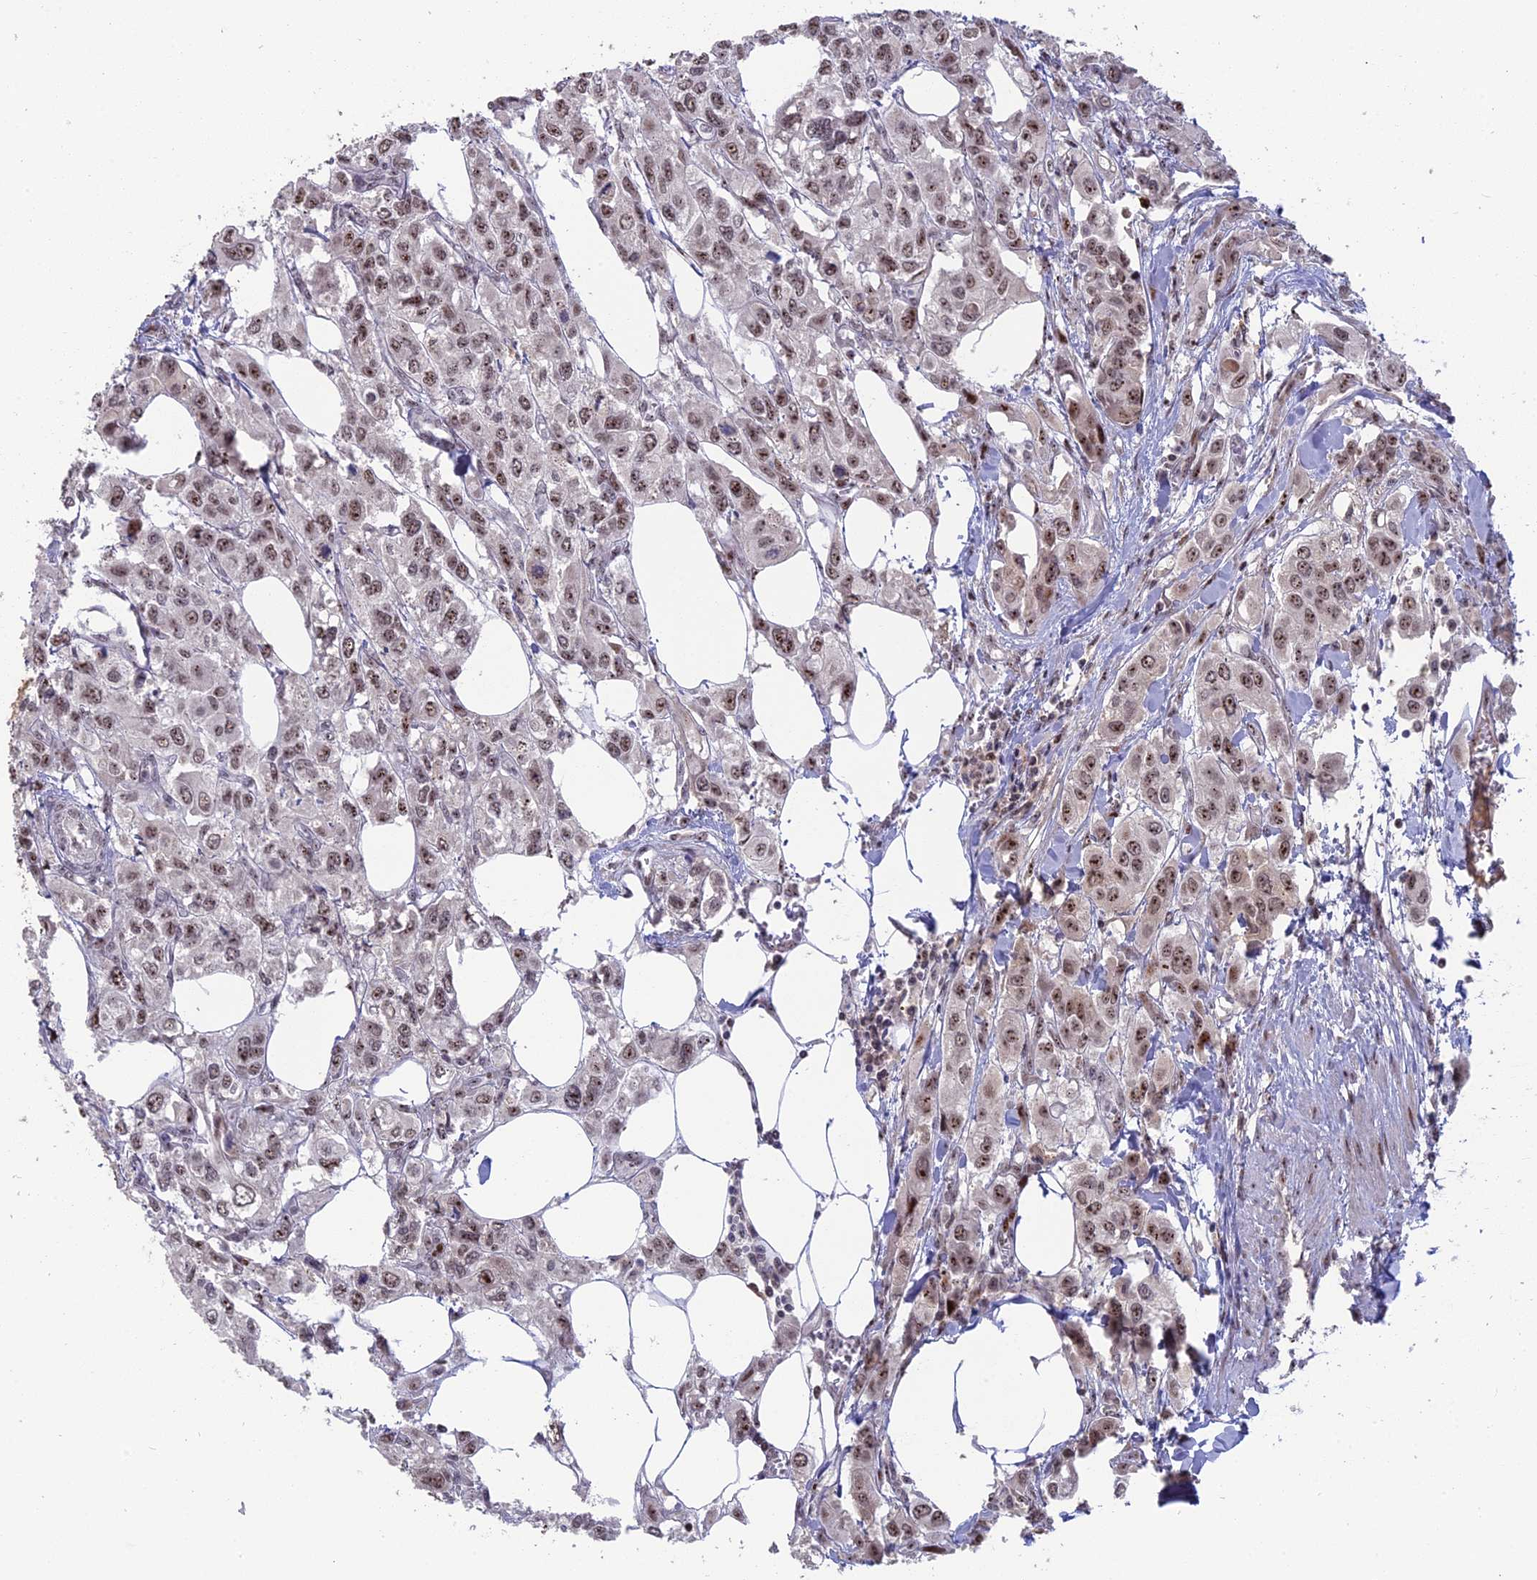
{"staining": {"intensity": "moderate", "quantity": ">75%", "location": "nuclear"}, "tissue": "urothelial cancer", "cell_type": "Tumor cells", "image_type": "cancer", "snomed": [{"axis": "morphology", "description": "Urothelial carcinoma, High grade"}, {"axis": "topography", "description": "Urinary bladder"}], "caption": "Urothelial cancer stained with a protein marker reveals moderate staining in tumor cells.", "gene": "FAM131A", "patient": {"sex": "male", "age": 67}}